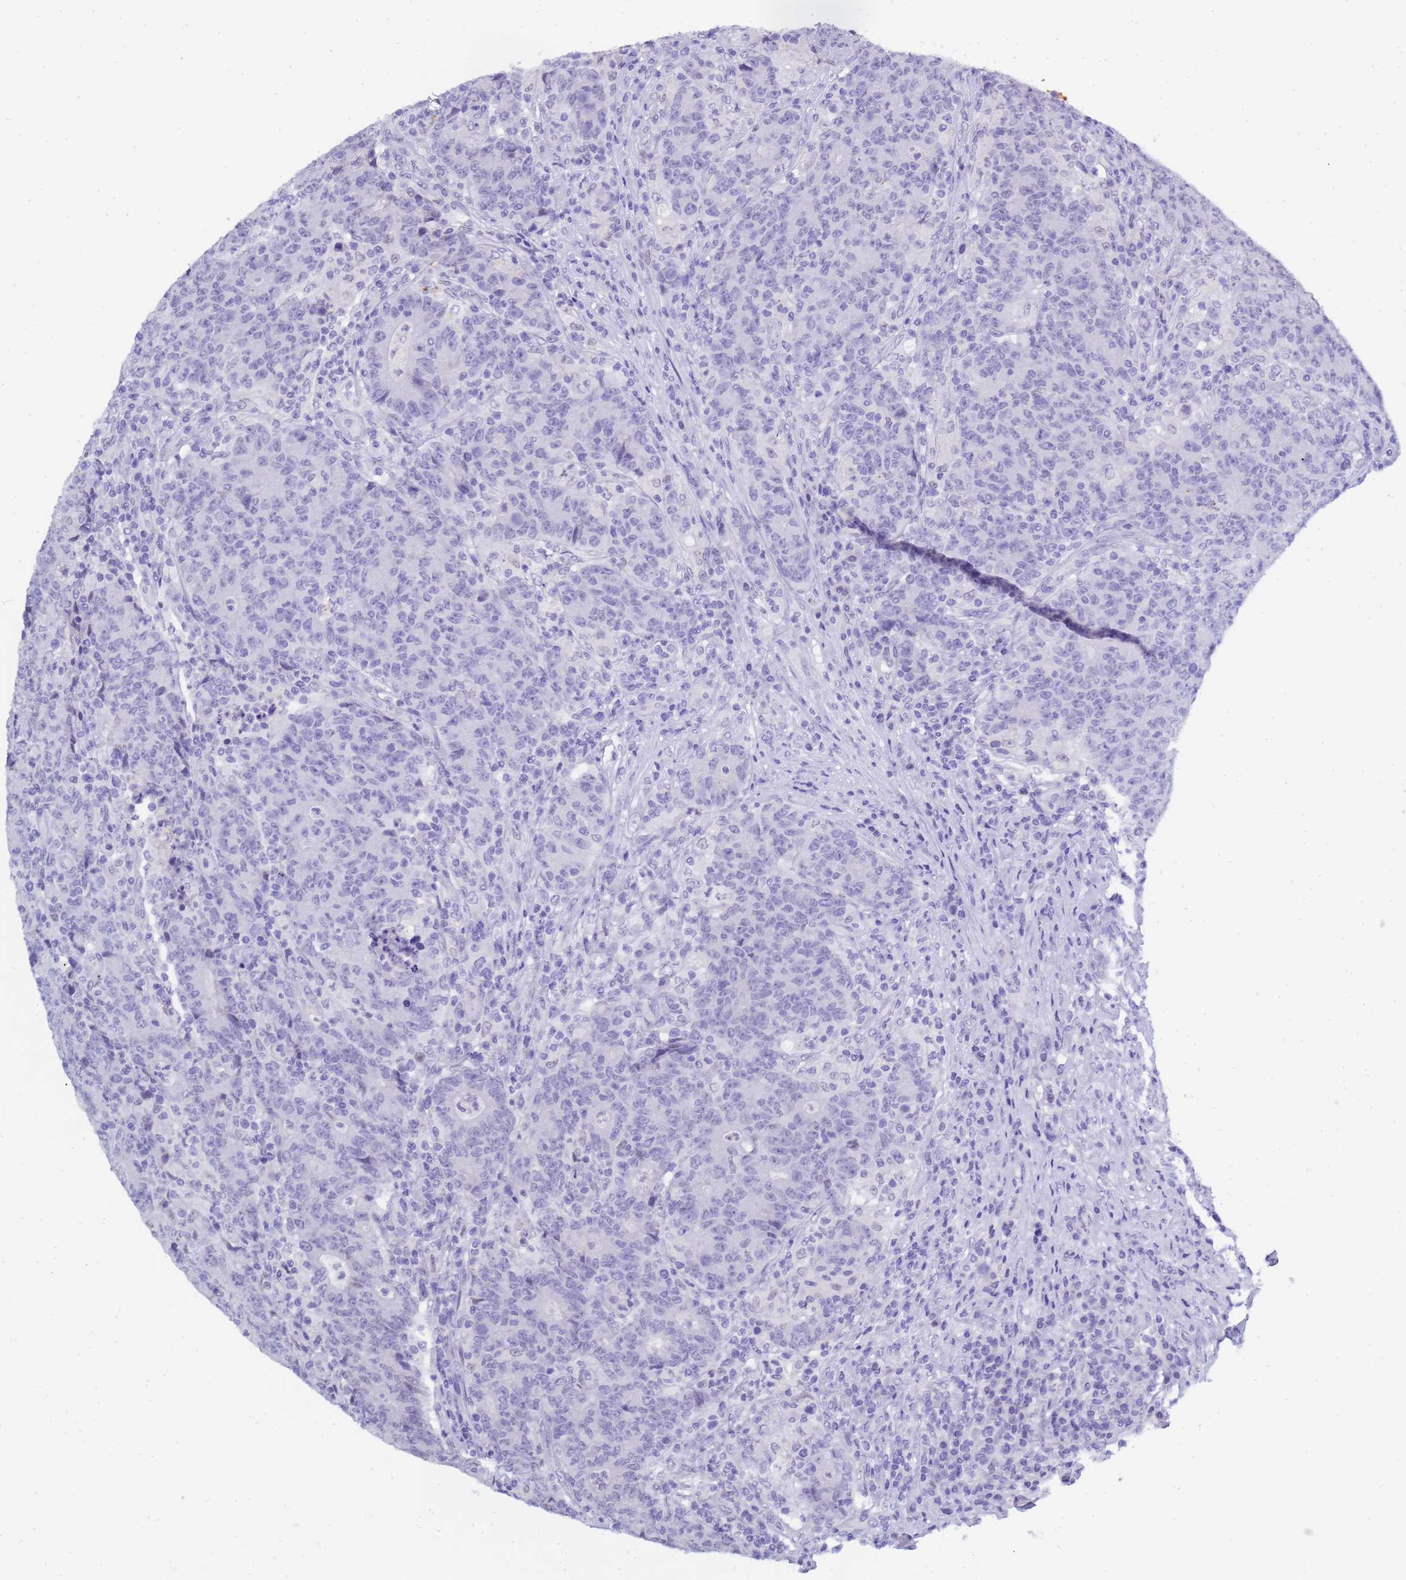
{"staining": {"intensity": "negative", "quantity": "none", "location": "none"}, "tissue": "colorectal cancer", "cell_type": "Tumor cells", "image_type": "cancer", "snomed": [{"axis": "morphology", "description": "Adenocarcinoma, NOS"}, {"axis": "topography", "description": "Colon"}], "caption": "Image shows no significant protein expression in tumor cells of colorectal cancer (adenocarcinoma). The staining is performed using DAB brown chromogen with nuclei counter-stained in using hematoxylin.", "gene": "CTRC", "patient": {"sex": "female", "age": 75}}